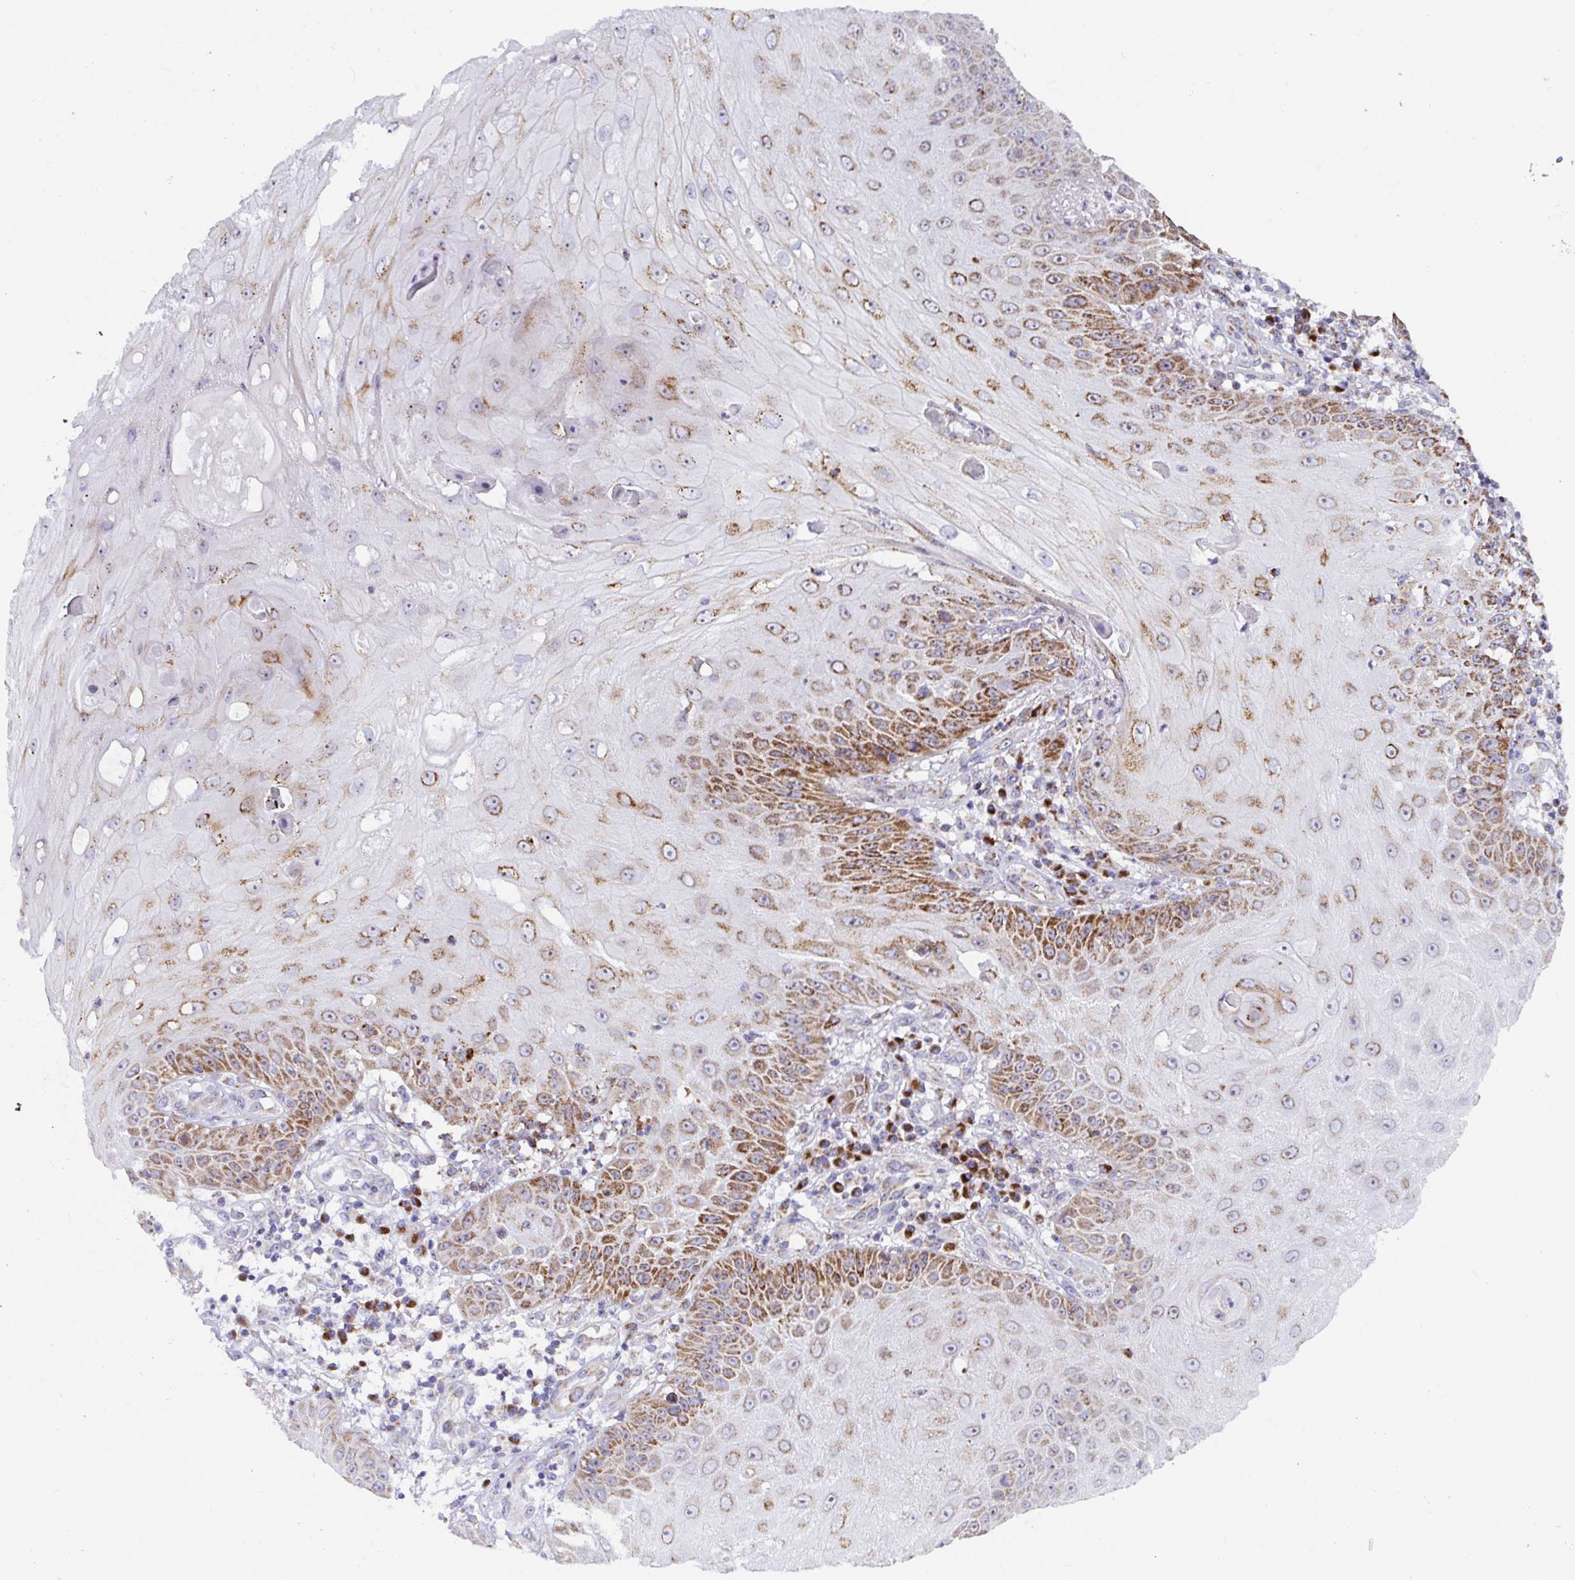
{"staining": {"intensity": "moderate", "quantity": "25%-75%", "location": "cytoplasmic/membranous"}, "tissue": "skin cancer", "cell_type": "Tumor cells", "image_type": "cancer", "snomed": [{"axis": "morphology", "description": "Squamous cell carcinoma, NOS"}, {"axis": "topography", "description": "Skin"}], "caption": "Immunohistochemical staining of skin cancer (squamous cell carcinoma) shows moderate cytoplasmic/membranous protein staining in approximately 25%-75% of tumor cells. (DAB (3,3'-diaminobenzidine) = brown stain, brightfield microscopy at high magnification).", "gene": "ATP5MJ", "patient": {"sex": "male", "age": 70}}